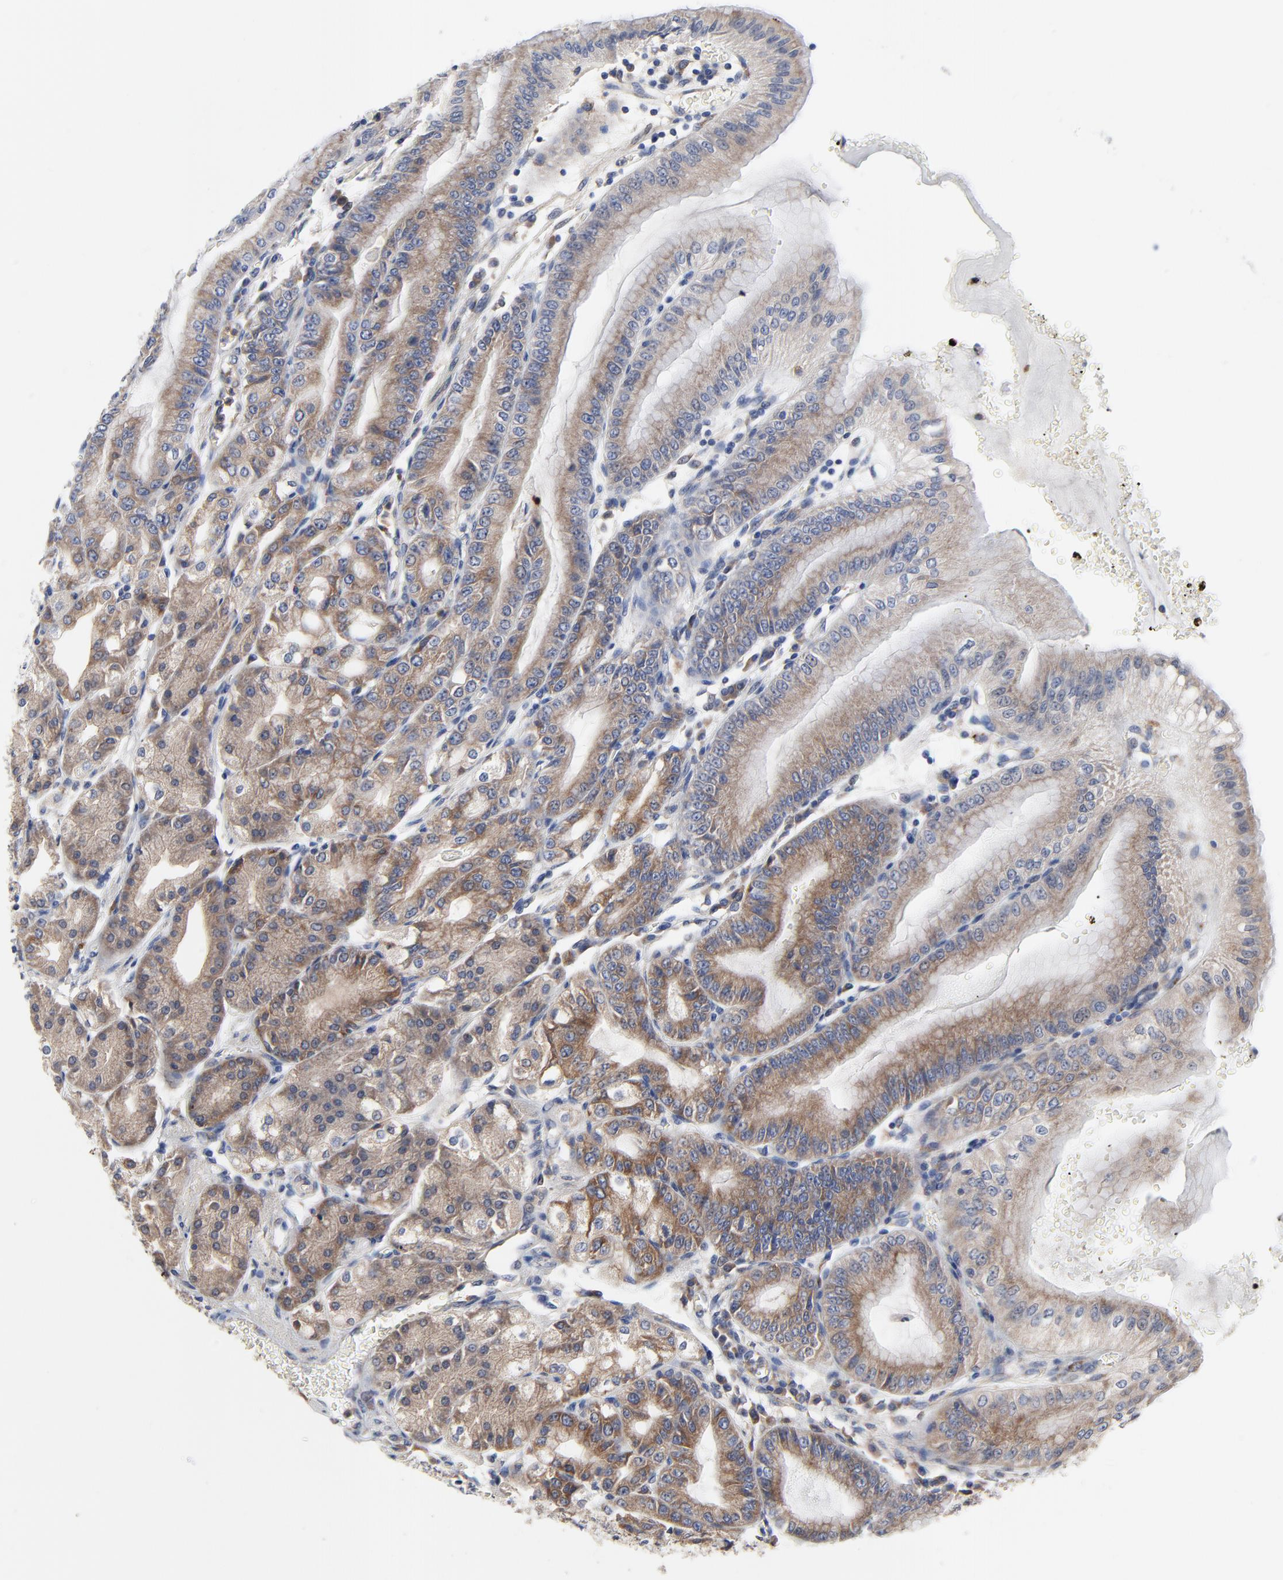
{"staining": {"intensity": "moderate", "quantity": "25%-75%", "location": "cytoplasmic/membranous"}, "tissue": "stomach", "cell_type": "Glandular cells", "image_type": "normal", "snomed": [{"axis": "morphology", "description": "Normal tissue, NOS"}, {"axis": "topography", "description": "Stomach, lower"}], "caption": "The photomicrograph demonstrates immunohistochemical staining of normal stomach. There is moderate cytoplasmic/membranous staining is present in about 25%-75% of glandular cells.", "gene": "VAV2", "patient": {"sex": "male", "age": 71}}